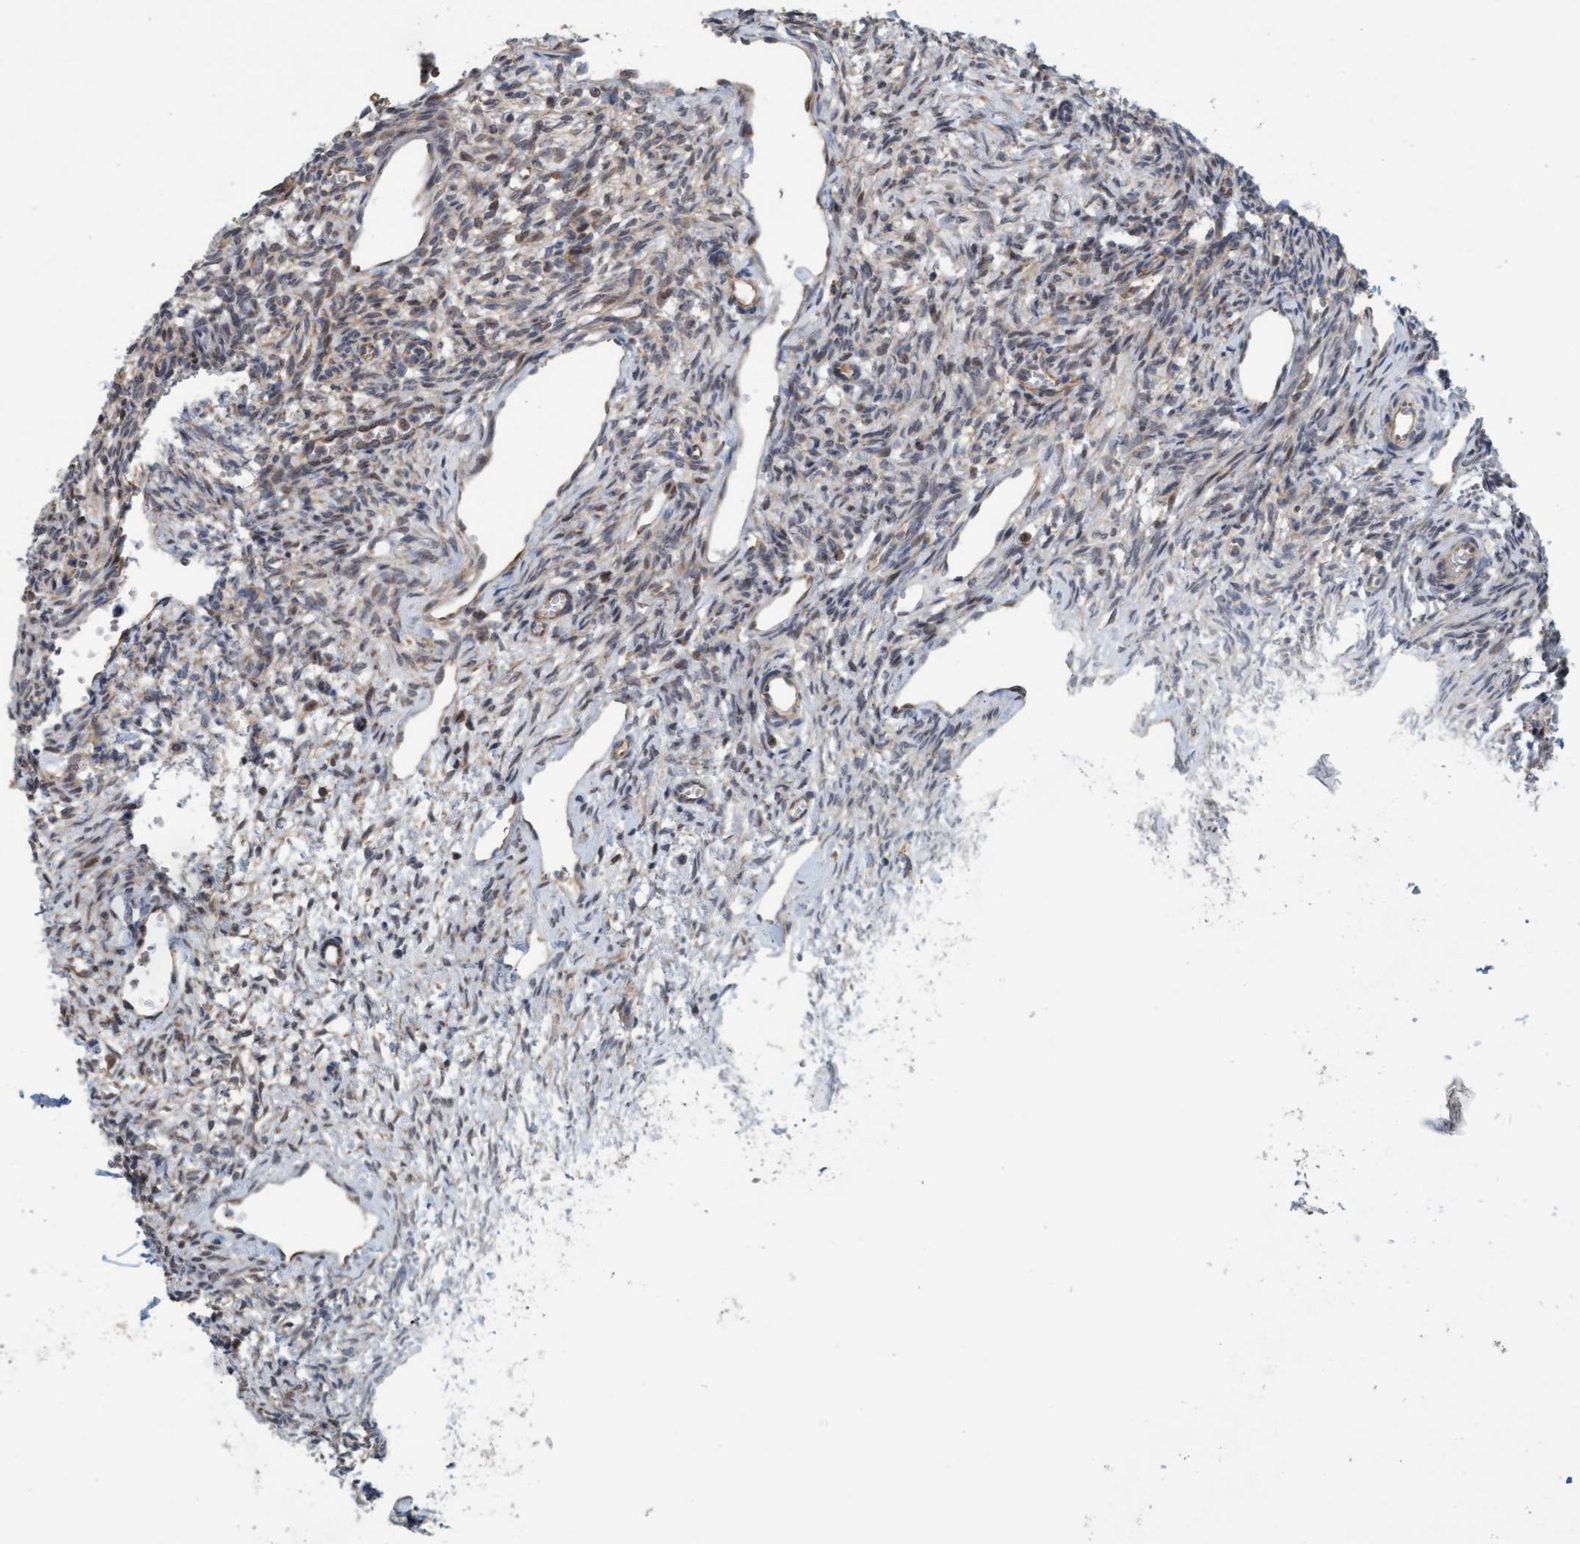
{"staining": {"intensity": "weak", "quantity": "<25%", "location": "cytoplasmic/membranous"}, "tissue": "ovary", "cell_type": "Ovarian stroma cells", "image_type": "normal", "snomed": [{"axis": "morphology", "description": "Normal tissue, NOS"}, {"axis": "topography", "description": "Ovary"}], "caption": "The immunohistochemistry (IHC) photomicrograph has no significant positivity in ovarian stroma cells of ovary.", "gene": "ZNF566", "patient": {"sex": "female", "age": 33}}